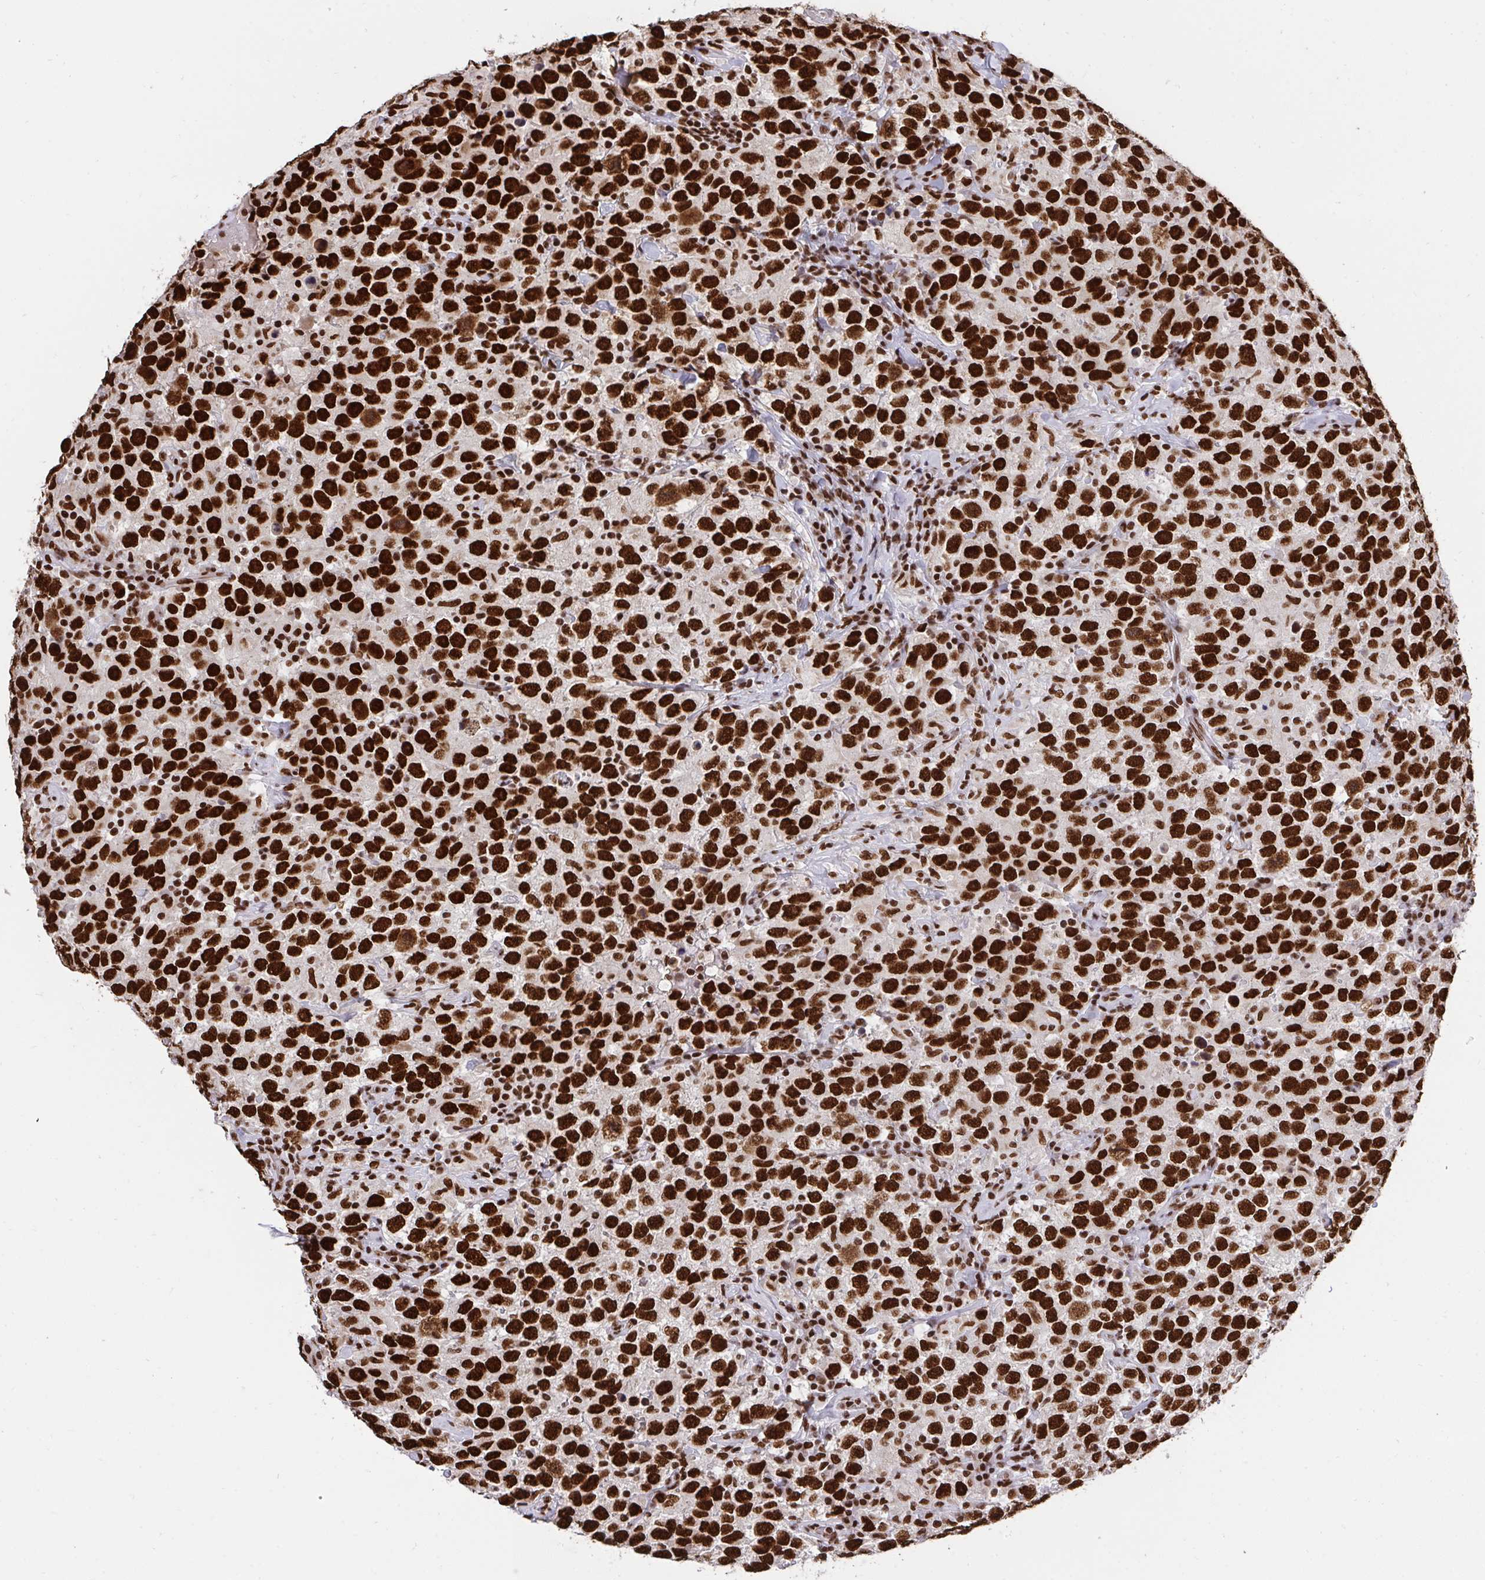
{"staining": {"intensity": "strong", "quantity": ">75%", "location": "nuclear"}, "tissue": "testis cancer", "cell_type": "Tumor cells", "image_type": "cancer", "snomed": [{"axis": "morphology", "description": "Seminoma, NOS"}, {"axis": "topography", "description": "Testis"}], "caption": "Seminoma (testis) stained with DAB (3,3'-diaminobenzidine) IHC exhibits high levels of strong nuclear positivity in about >75% of tumor cells. The protein is stained brown, and the nuclei are stained in blue (DAB IHC with brightfield microscopy, high magnification).", "gene": "HNRNPL", "patient": {"sex": "male", "age": 41}}